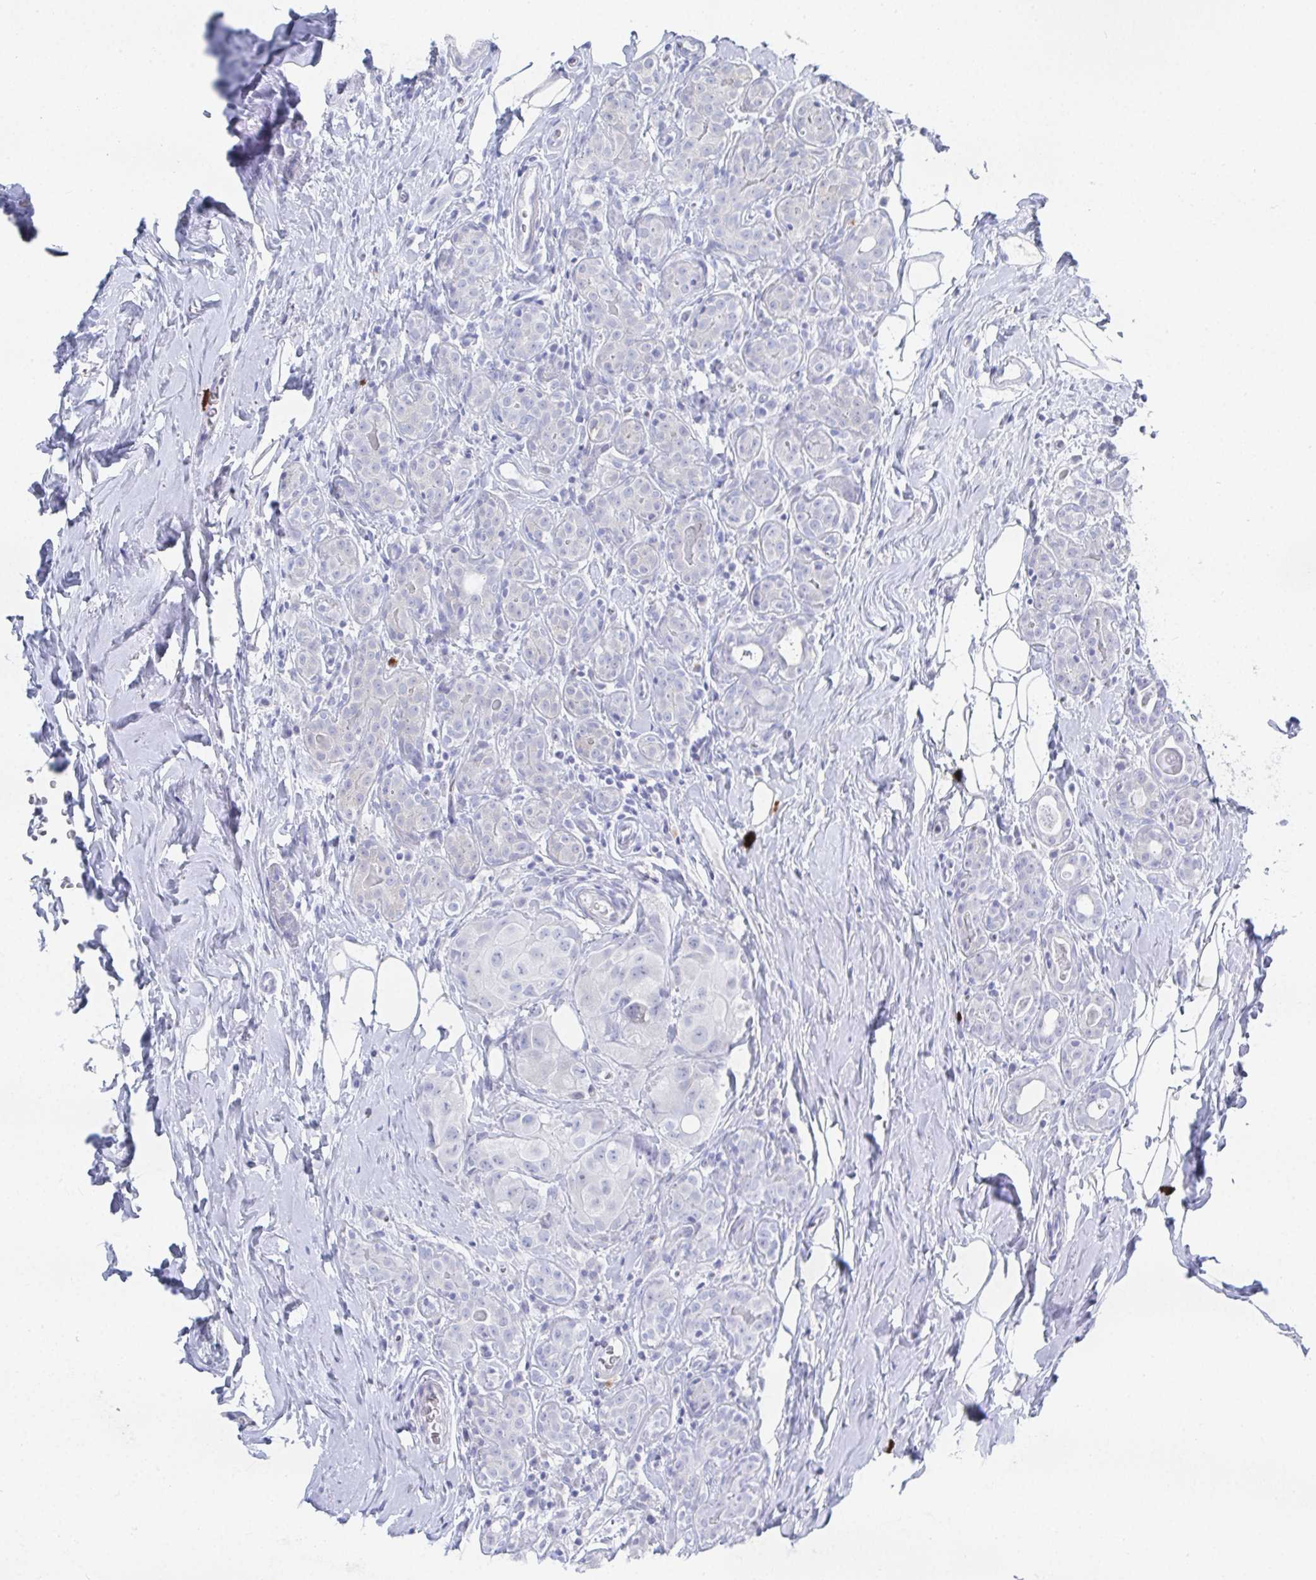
{"staining": {"intensity": "negative", "quantity": "none", "location": "none"}, "tissue": "breast cancer", "cell_type": "Tumor cells", "image_type": "cancer", "snomed": [{"axis": "morphology", "description": "Duct carcinoma"}, {"axis": "topography", "description": "Breast"}], "caption": "Protein analysis of breast infiltrating ductal carcinoma shows no significant staining in tumor cells.", "gene": "GRIA1", "patient": {"sex": "female", "age": 43}}